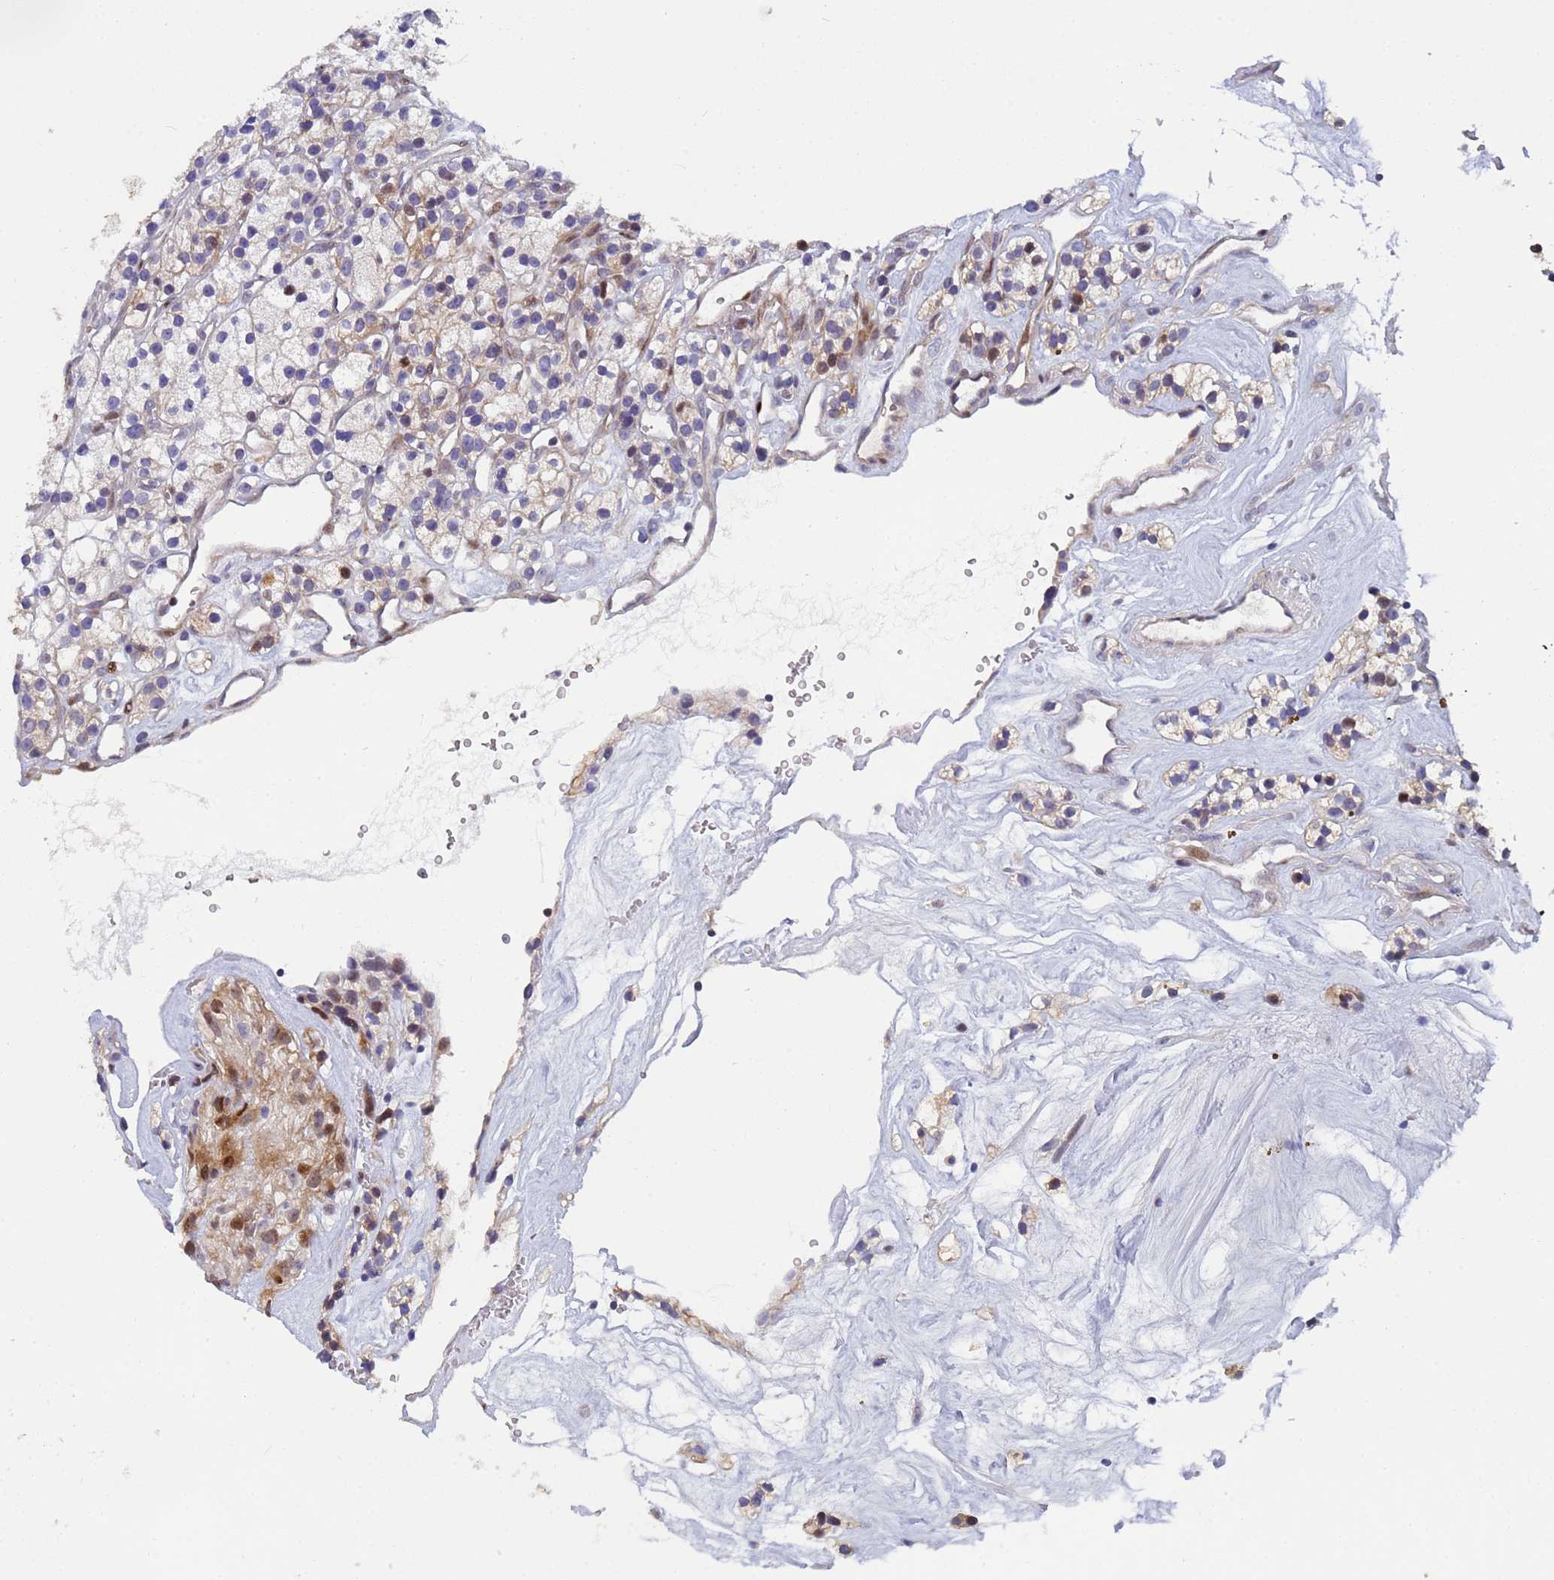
{"staining": {"intensity": "weak", "quantity": "<25%", "location": "cytoplasmic/membranous"}, "tissue": "renal cancer", "cell_type": "Tumor cells", "image_type": "cancer", "snomed": [{"axis": "morphology", "description": "Adenocarcinoma, NOS"}, {"axis": "topography", "description": "Kidney"}], "caption": "This is a image of IHC staining of renal adenocarcinoma, which shows no positivity in tumor cells.", "gene": "PPP6R1", "patient": {"sex": "female", "age": 57}}